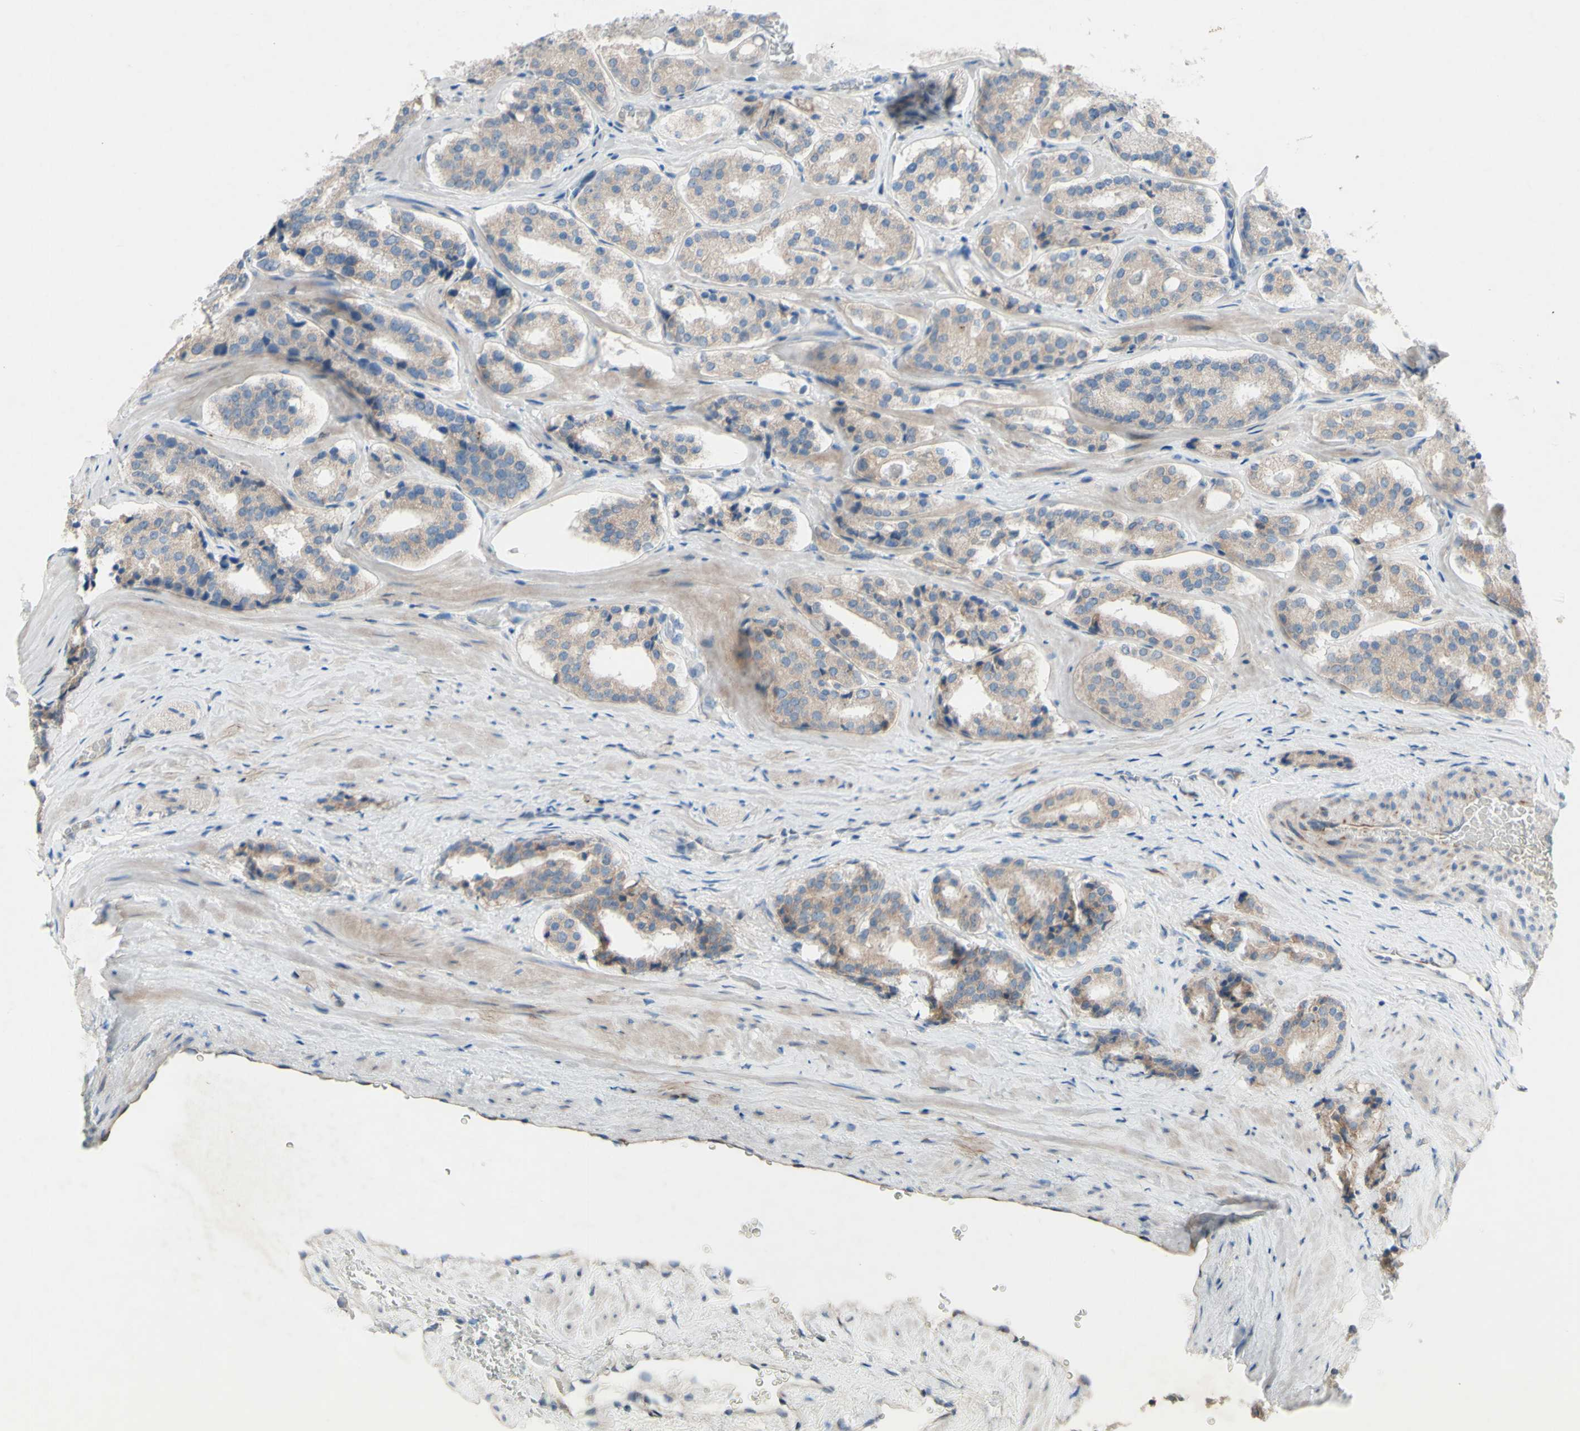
{"staining": {"intensity": "weak", "quantity": ">75%", "location": "cytoplasmic/membranous"}, "tissue": "prostate cancer", "cell_type": "Tumor cells", "image_type": "cancer", "snomed": [{"axis": "morphology", "description": "Adenocarcinoma, High grade"}, {"axis": "topography", "description": "Prostate"}], "caption": "A brown stain labels weak cytoplasmic/membranous positivity of a protein in prostate cancer (high-grade adenocarcinoma) tumor cells.", "gene": "CDCP1", "patient": {"sex": "male", "age": 60}}